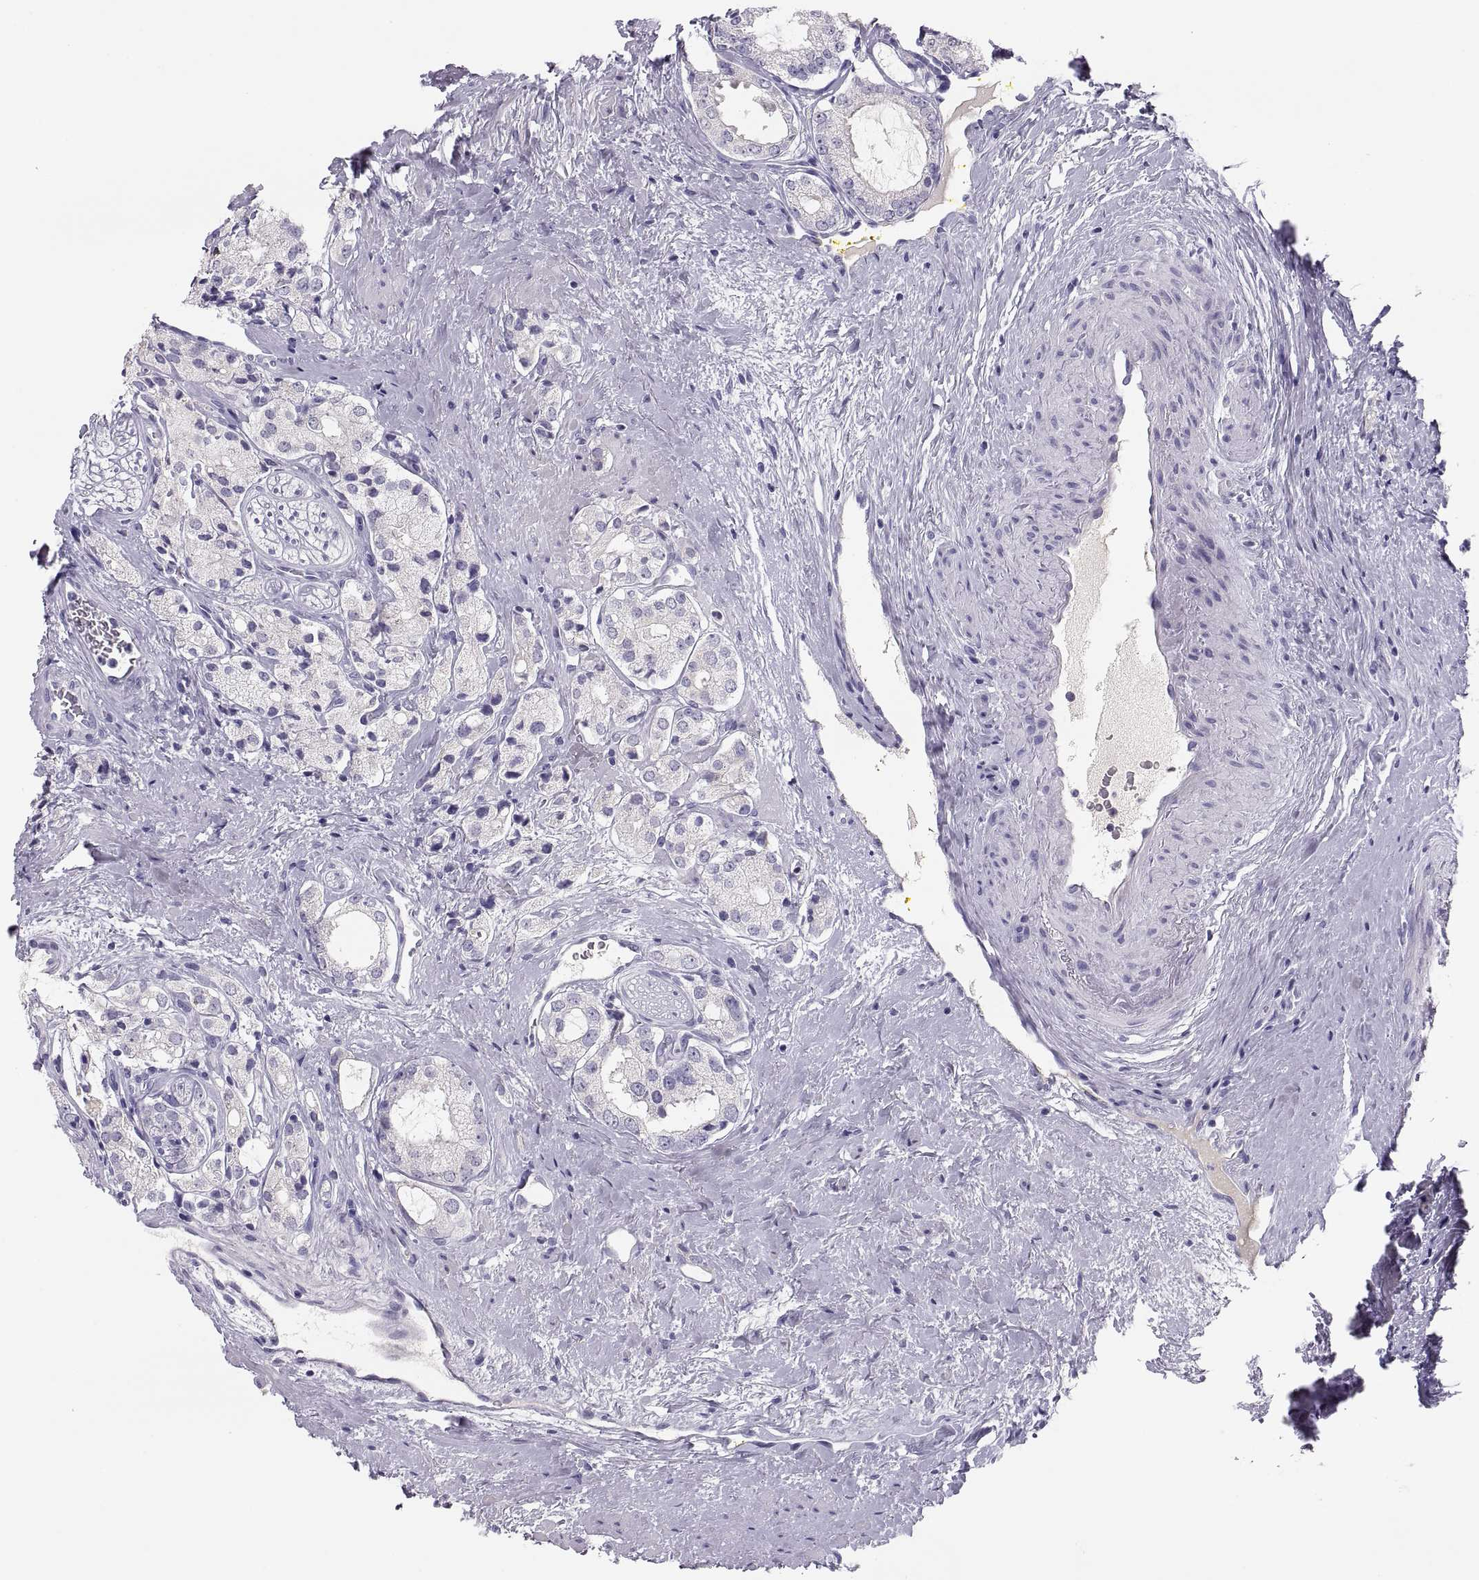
{"staining": {"intensity": "negative", "quantity": "none", "location": "none"}, "tissue": "prostate cancer", "cell_type": "Tumor cells", "image_type": "cancer", "snomed": [{"axis": "morphology", "description": "Adenocarcinoma, NOS"}, {"axis": "topography", "description": "Prostate"}], "caption": "This is a photomicrograph of immunohistochemistry staining of prostate cancer (adenocarcinoma), which shows no expression in tumor cells.", "gene": "MAGEB2", "patient": {"sex": "male", "age": 66}}